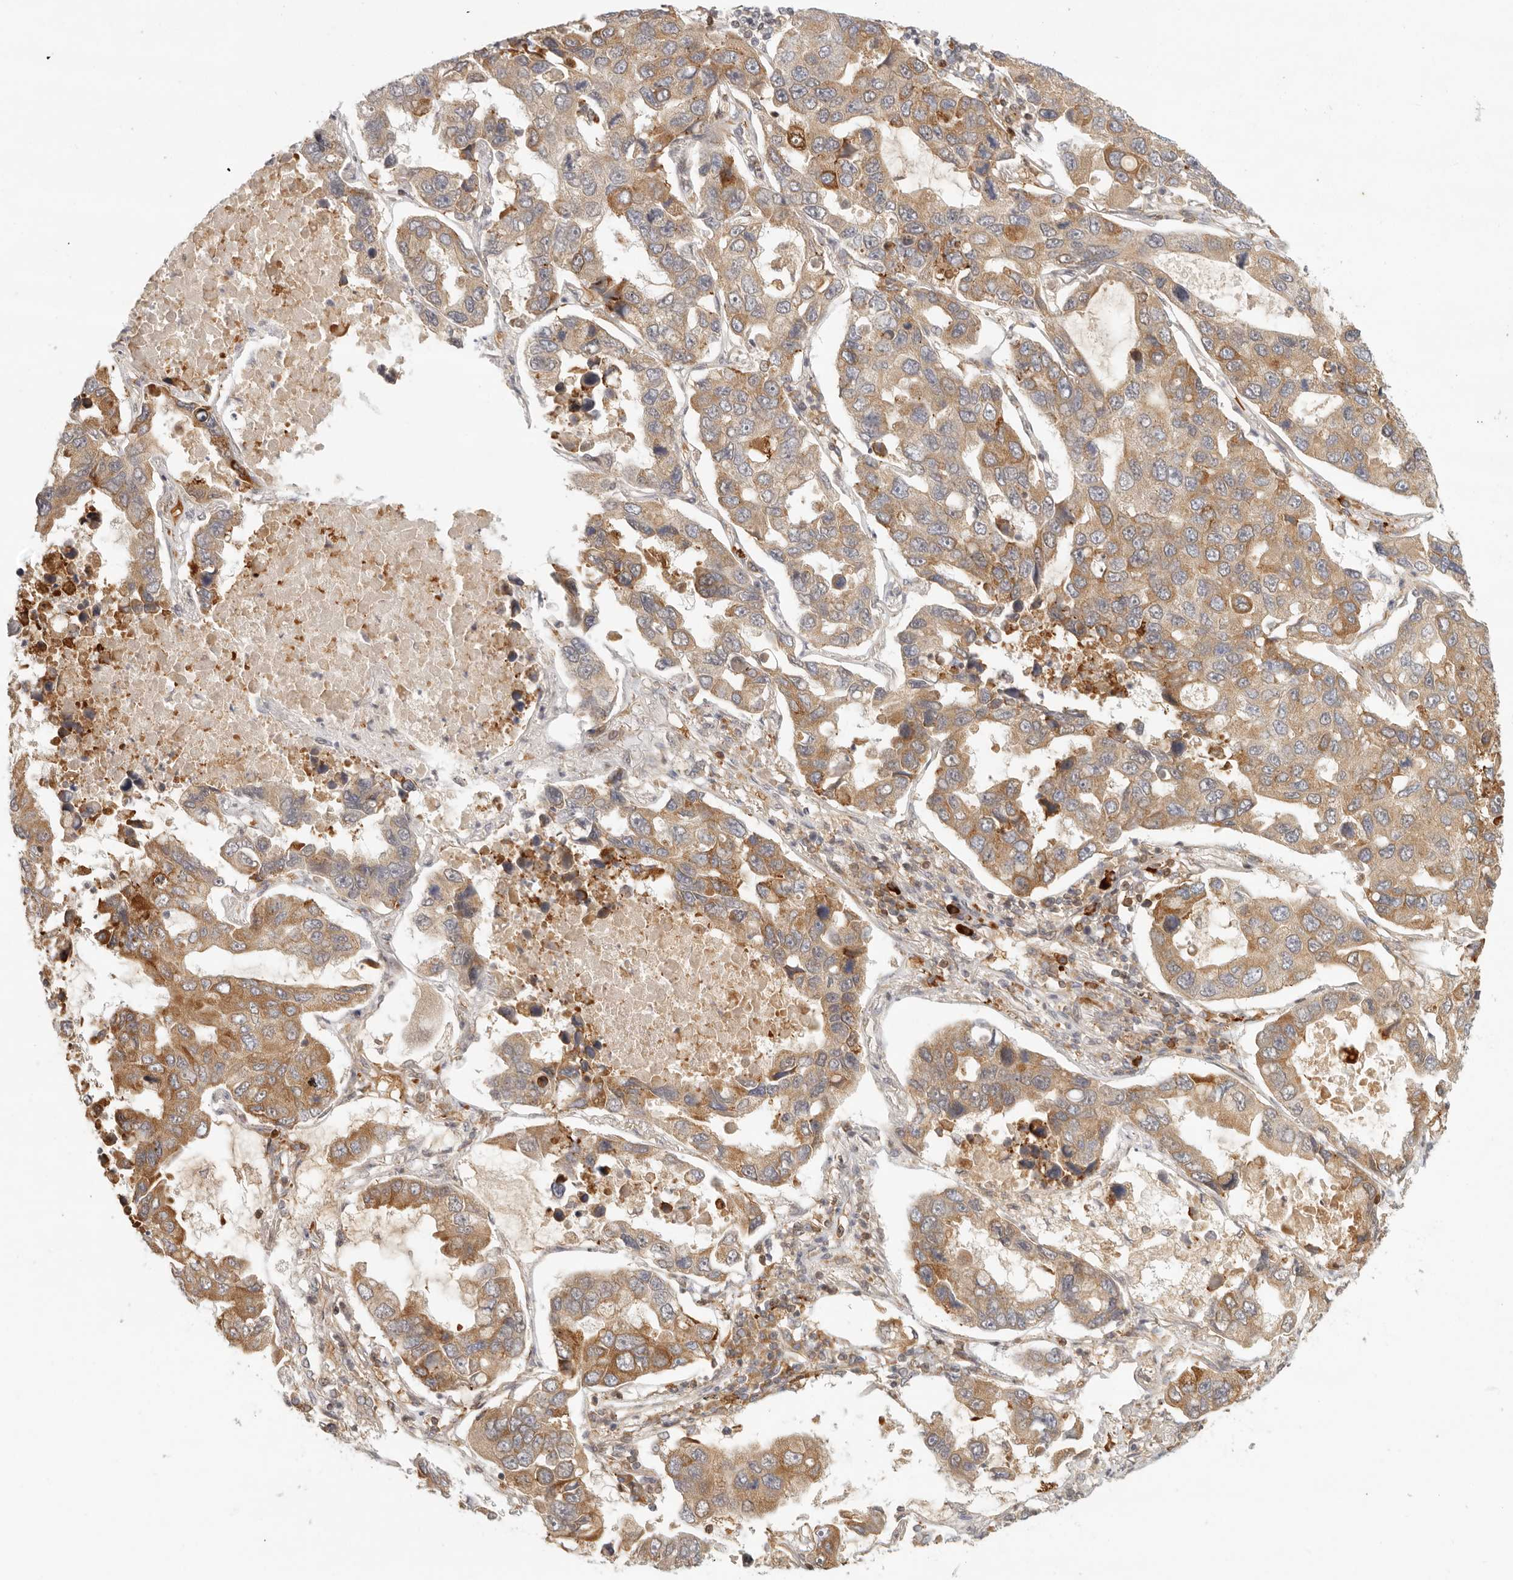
{"staining": {"intensity": "moderate", "quantity": ">75%", "location": "cytoplasmic/membranous"}, "tissue": "lung cancer", "cell_type": "Tumor cells", "image_type": "cancer", "snomed": [{"axis": "morphology", "description": "Adenocarcinoma, NOS"}, {"axis": "topography", "description": "Lung"}], "caption": "Adenocarcinoma (lung) stained with DAB immunohistochemistry shows medium levels of moderate cytoplasmic/membranous positivity in about >75% of tumor cells. (DAB (3,3'-diaminobenzidine) = brown stain, brightfield microscopy at high magnification).", "gene": "AHDC1", "patient": {"sex": "male", "age": 64}}